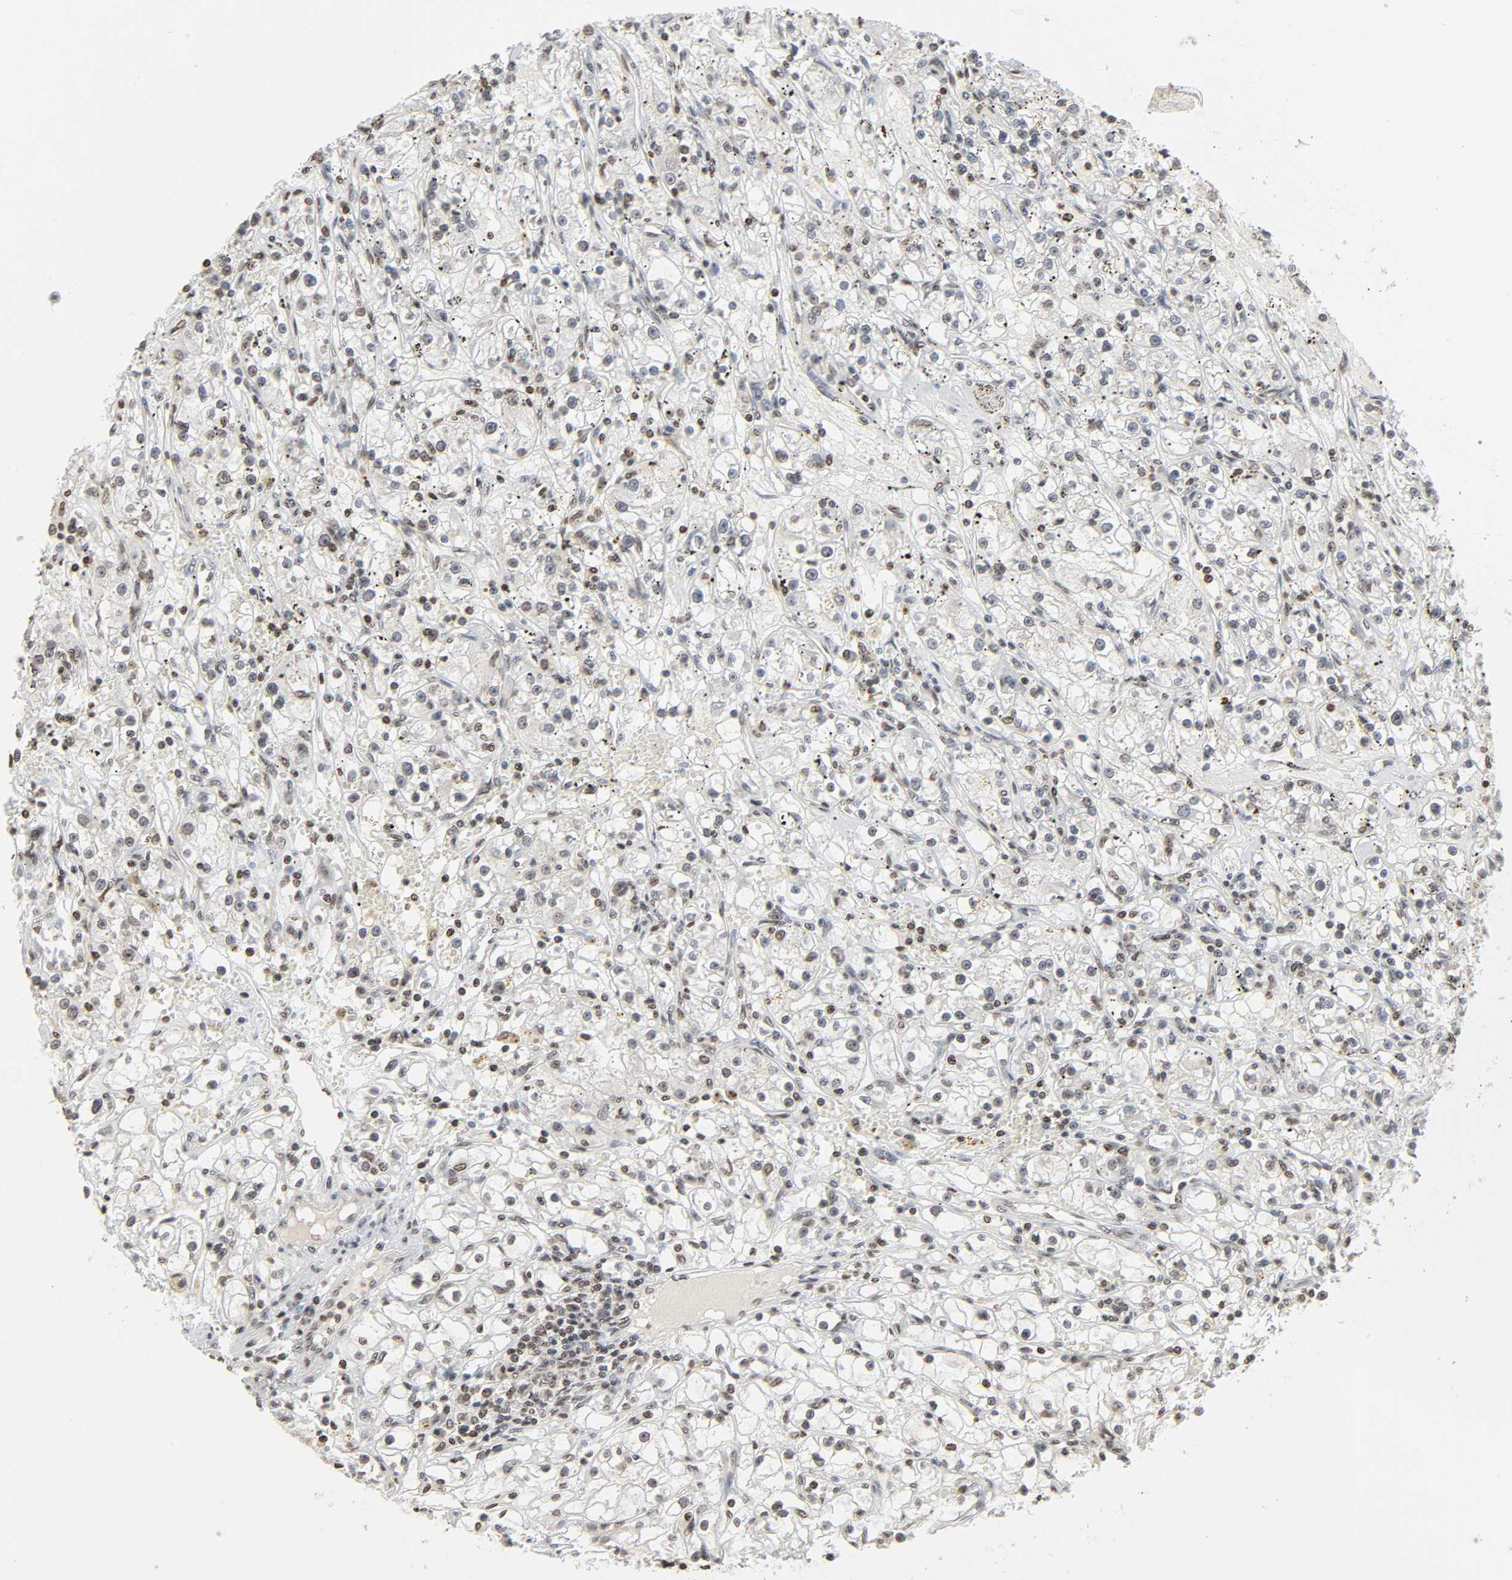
{"staining": {"intensity": "negative", "quantity": "none", "location": "none"}, "tissue": "renal cancer", "cell_type": "Tumor cells", "image_type": "cancer", "snomed": [{"axis": "morphology", "description": "Adenocarcinoma, NOS"}, {"axis": "topography", "description": "Kidney"}], "caption": "A histopathology image of adenocarcinoma (renal) stained for a protein demonstrates no brown staining in tumor cells.", "gene": "ELAVL1", "patient": {"sex": "male", "age": 56}}